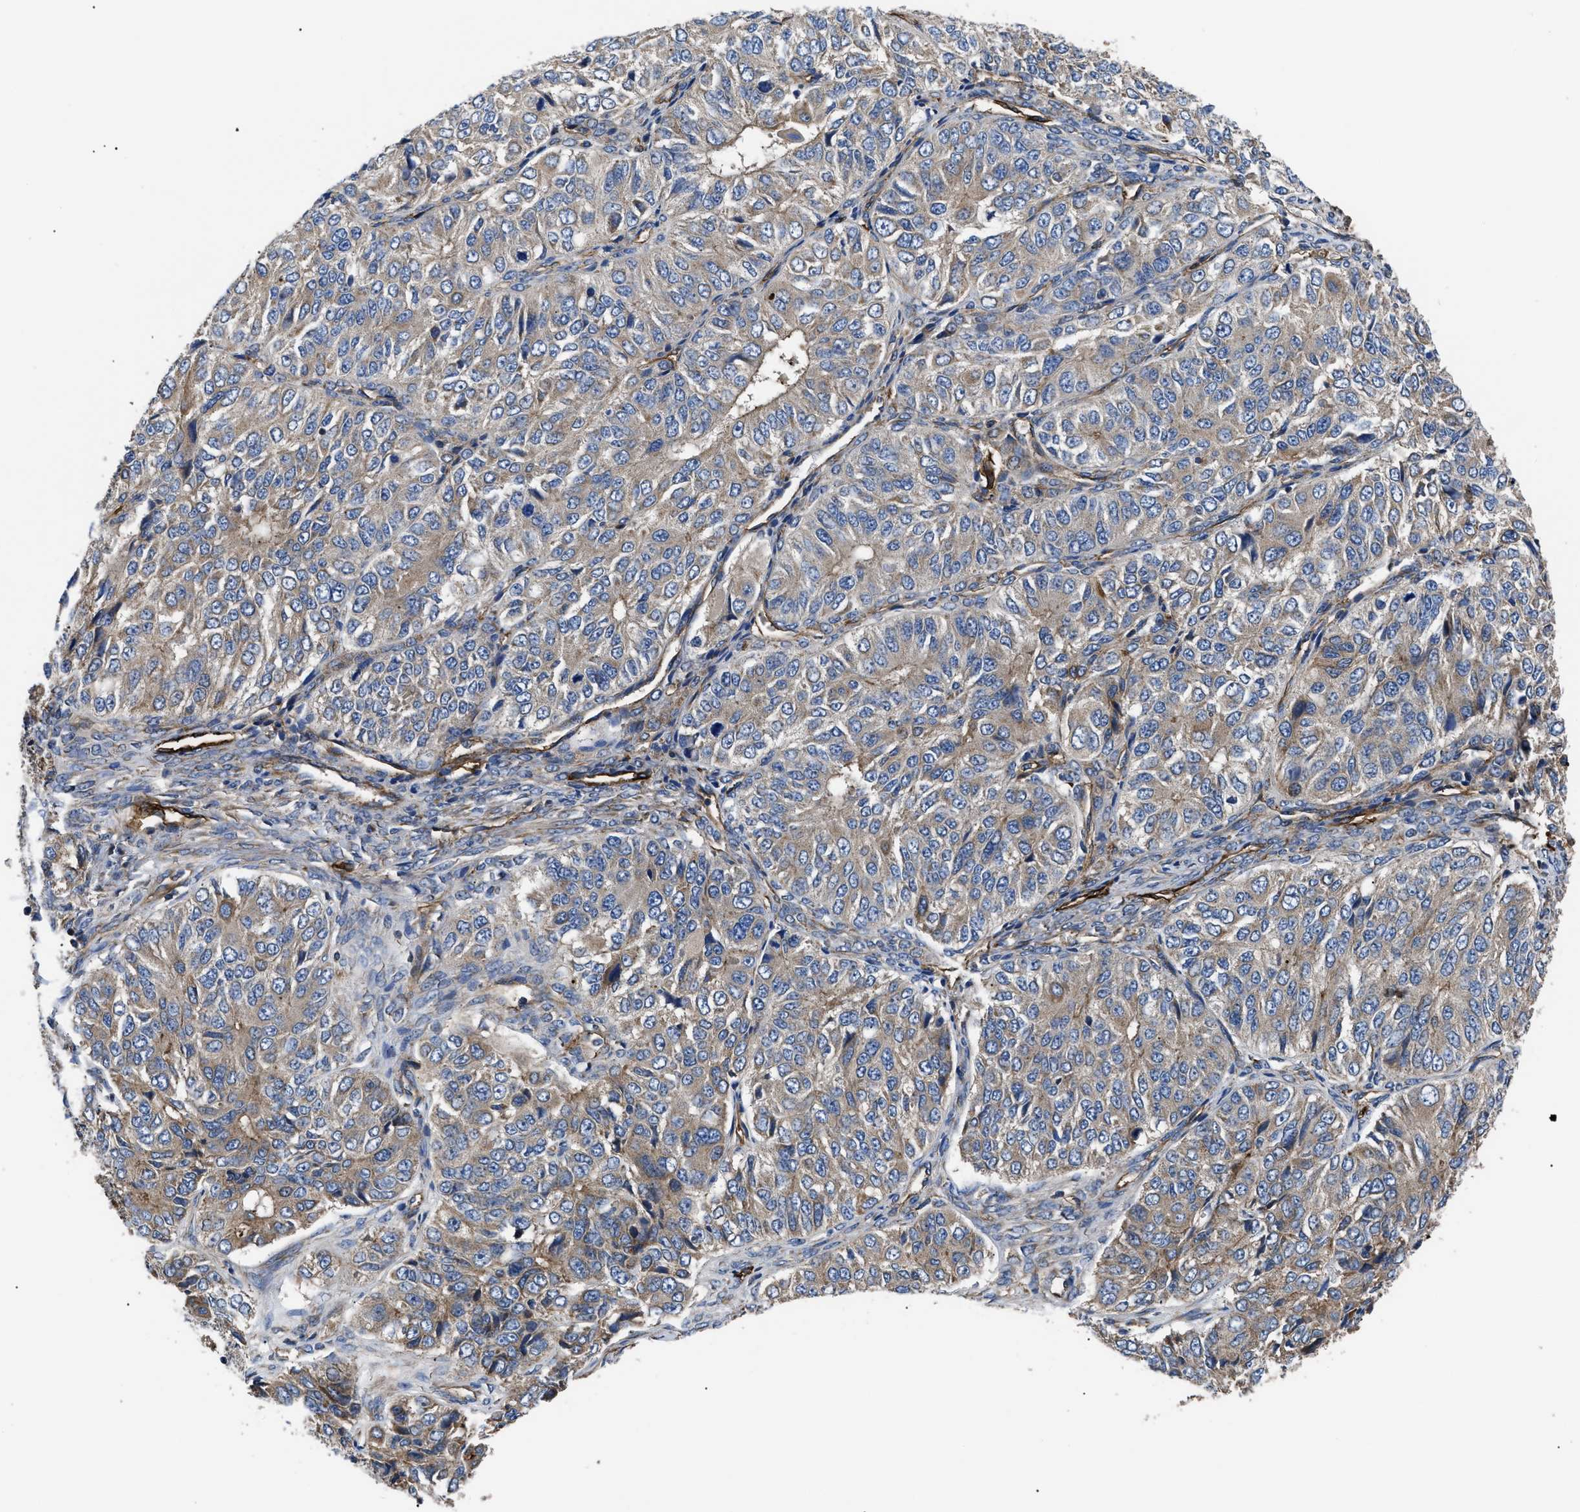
{"staining": {"intensity": "weak", "quantity": ">75%", "location": "cytoplasmic/membranous"}, "tissue": "ovarian cancer", "cell_type": "Tumor cells", "image_type": "cancer", "snomed": [{"axis": "morphology", "description": "Carcinoma, endometroid"}, {"axis": "topography", "description": "Ovary"}], "caption": "Immunohistochemistry histopathology image of neoplastic tissue: human ovarian cancer stained using IHC exhibits low levels of weak protein expression localized specifically in the cytoplasmic/membranous of tumor cells, appearing as a cytoplasmic/membranous brown color.", "gene": "NT5E", "patient": {"sex": "female", "age": 51}}